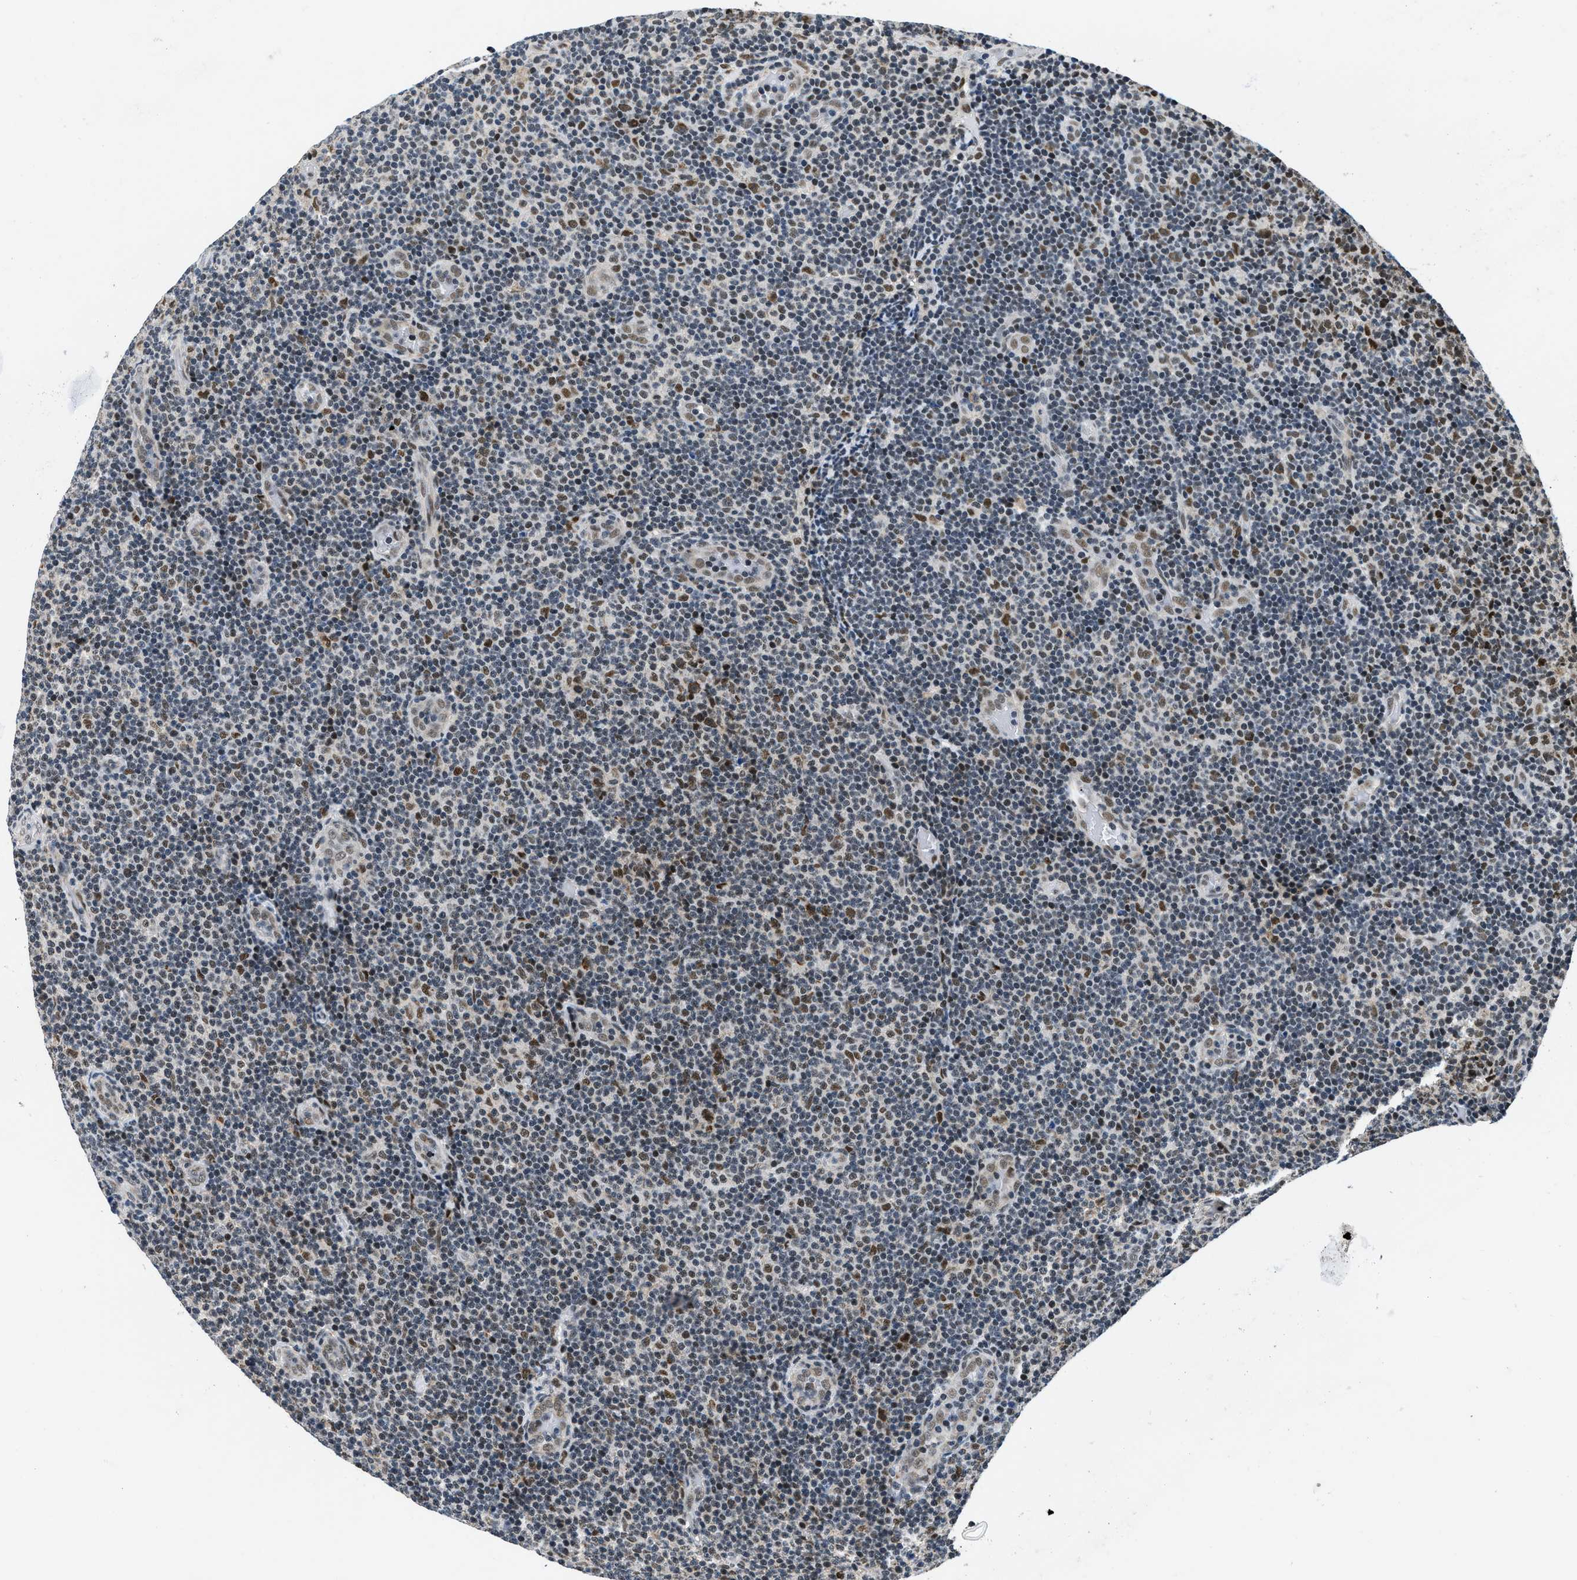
{"staining": {"intensity": "moderate", "quantity": "25%-75%", "location": "nuclear"}, "tissue": "lymphoma", "cell_type": "Tumor cells", "image_type": "cancer", "snomed": [{"axis": "morphology", "description": "Malignant lymphoma, non-Hodgkin's type, Low grade"}, {"axis": "topography", "description": "Lymph node"}], "caption": "High-power microscopy captured an immunohistochemistry image of low-grade malignant lymphoma, non-Hodgkin's type, revealing moderate nuclear positivity in approximately 25%-75% of tumor cells. (Stains: DAB (3,3'-diaminobenzidine) in brown, nuclei in blue, Microscopy: brightfield microscopy at high magnification).", "gene": "KDM3B", "patient": {"sex": "male", "age": 83}}